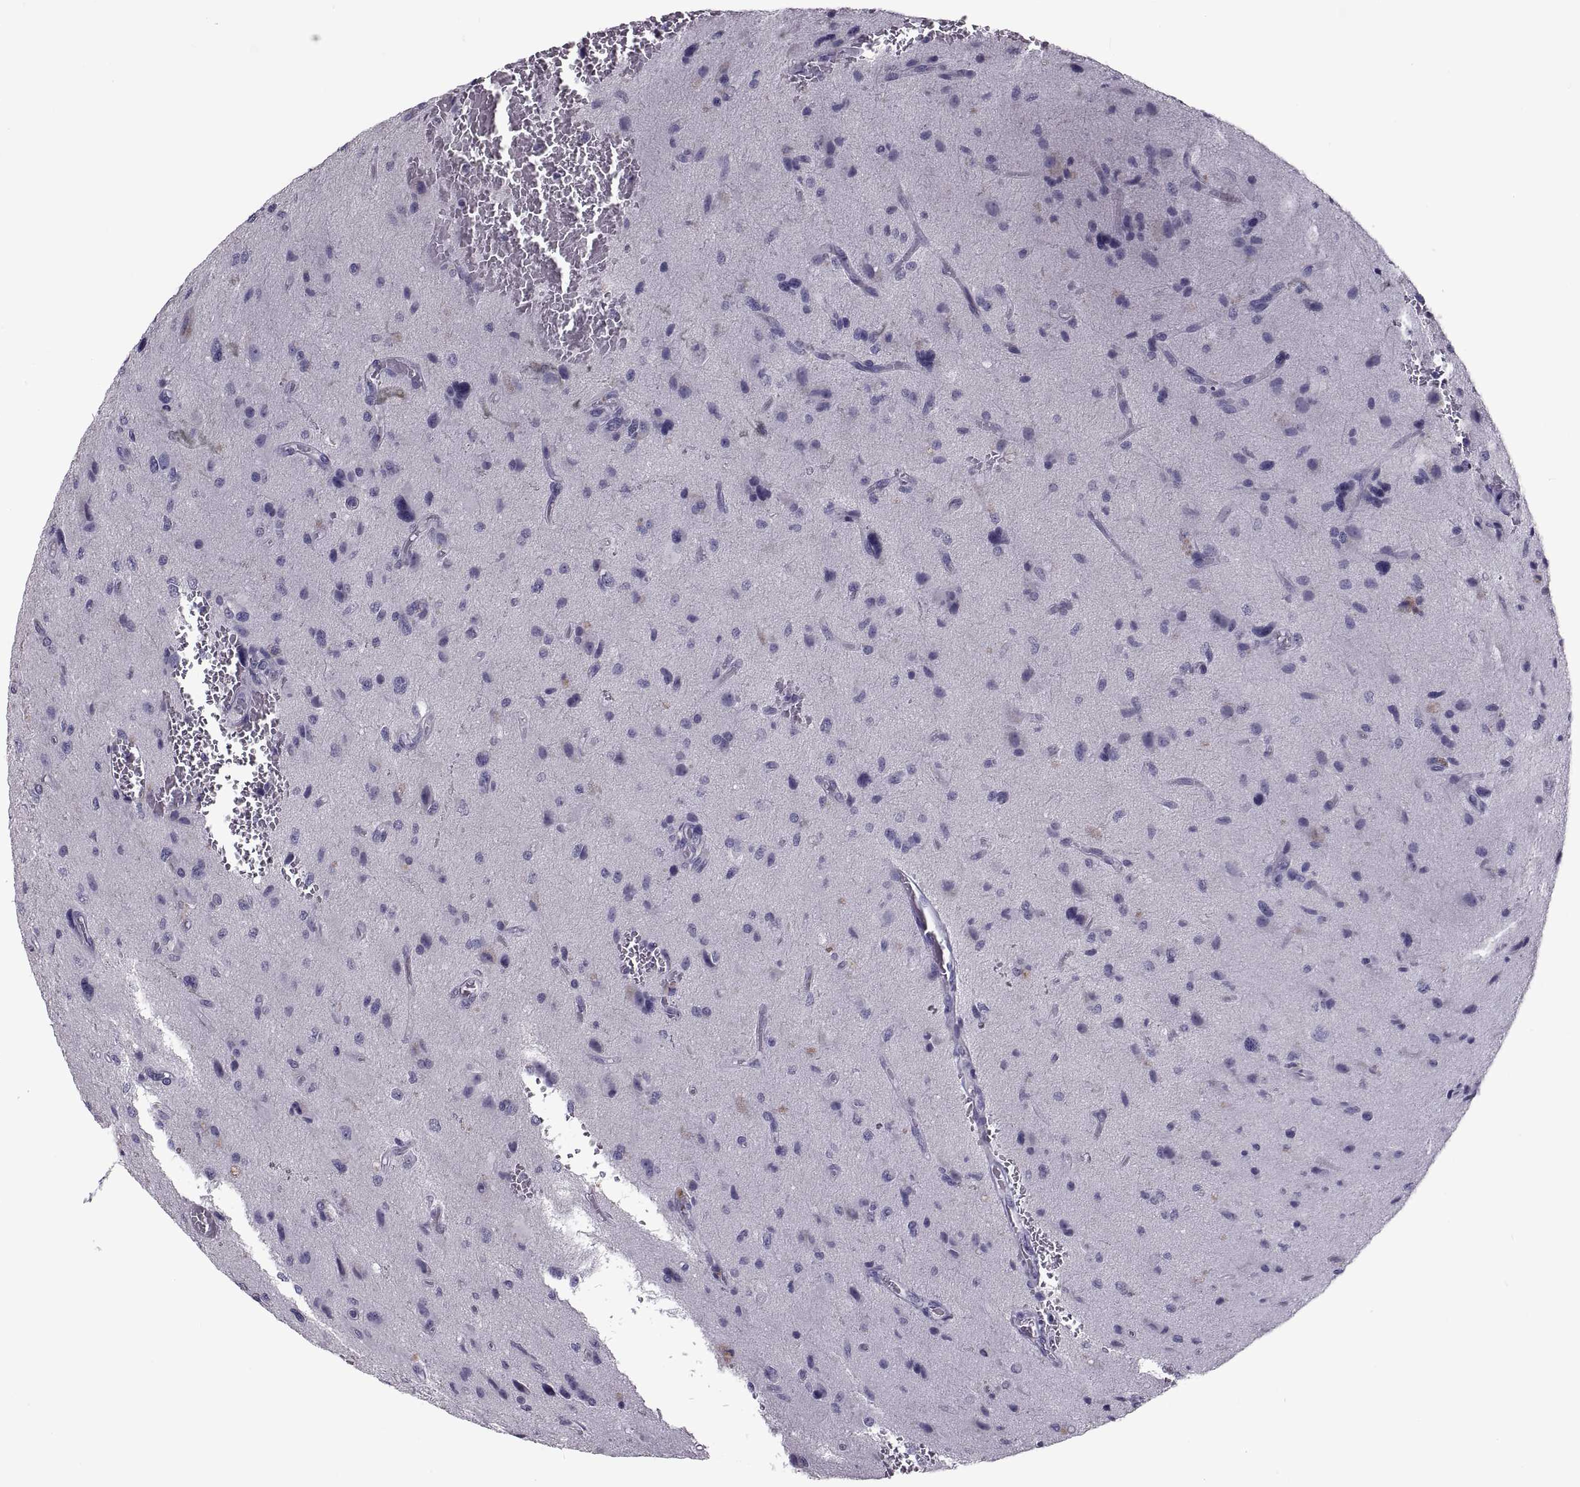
{"staining": {"intensity": "negative", "quantity": "none", "location": "none"}, "tissue": "glioma", "cell_type": "Tumor cells", "image_type": "cancer", "snomed": [{"axis": "morphology", "description": "Glioma, malignant, NOS"}, {"axis": "morphology", "description": "Glioma, malignant, High grade"}, {"axis": "topography", "description": "Brain"}], "caption": "High power microscopy image of an immunohistochemistry (IHC) image of glioma, revealing no significant staining in tumor cells.", "gene": "PDZRN4", "patient": {"sex": "female", "age": 71}}